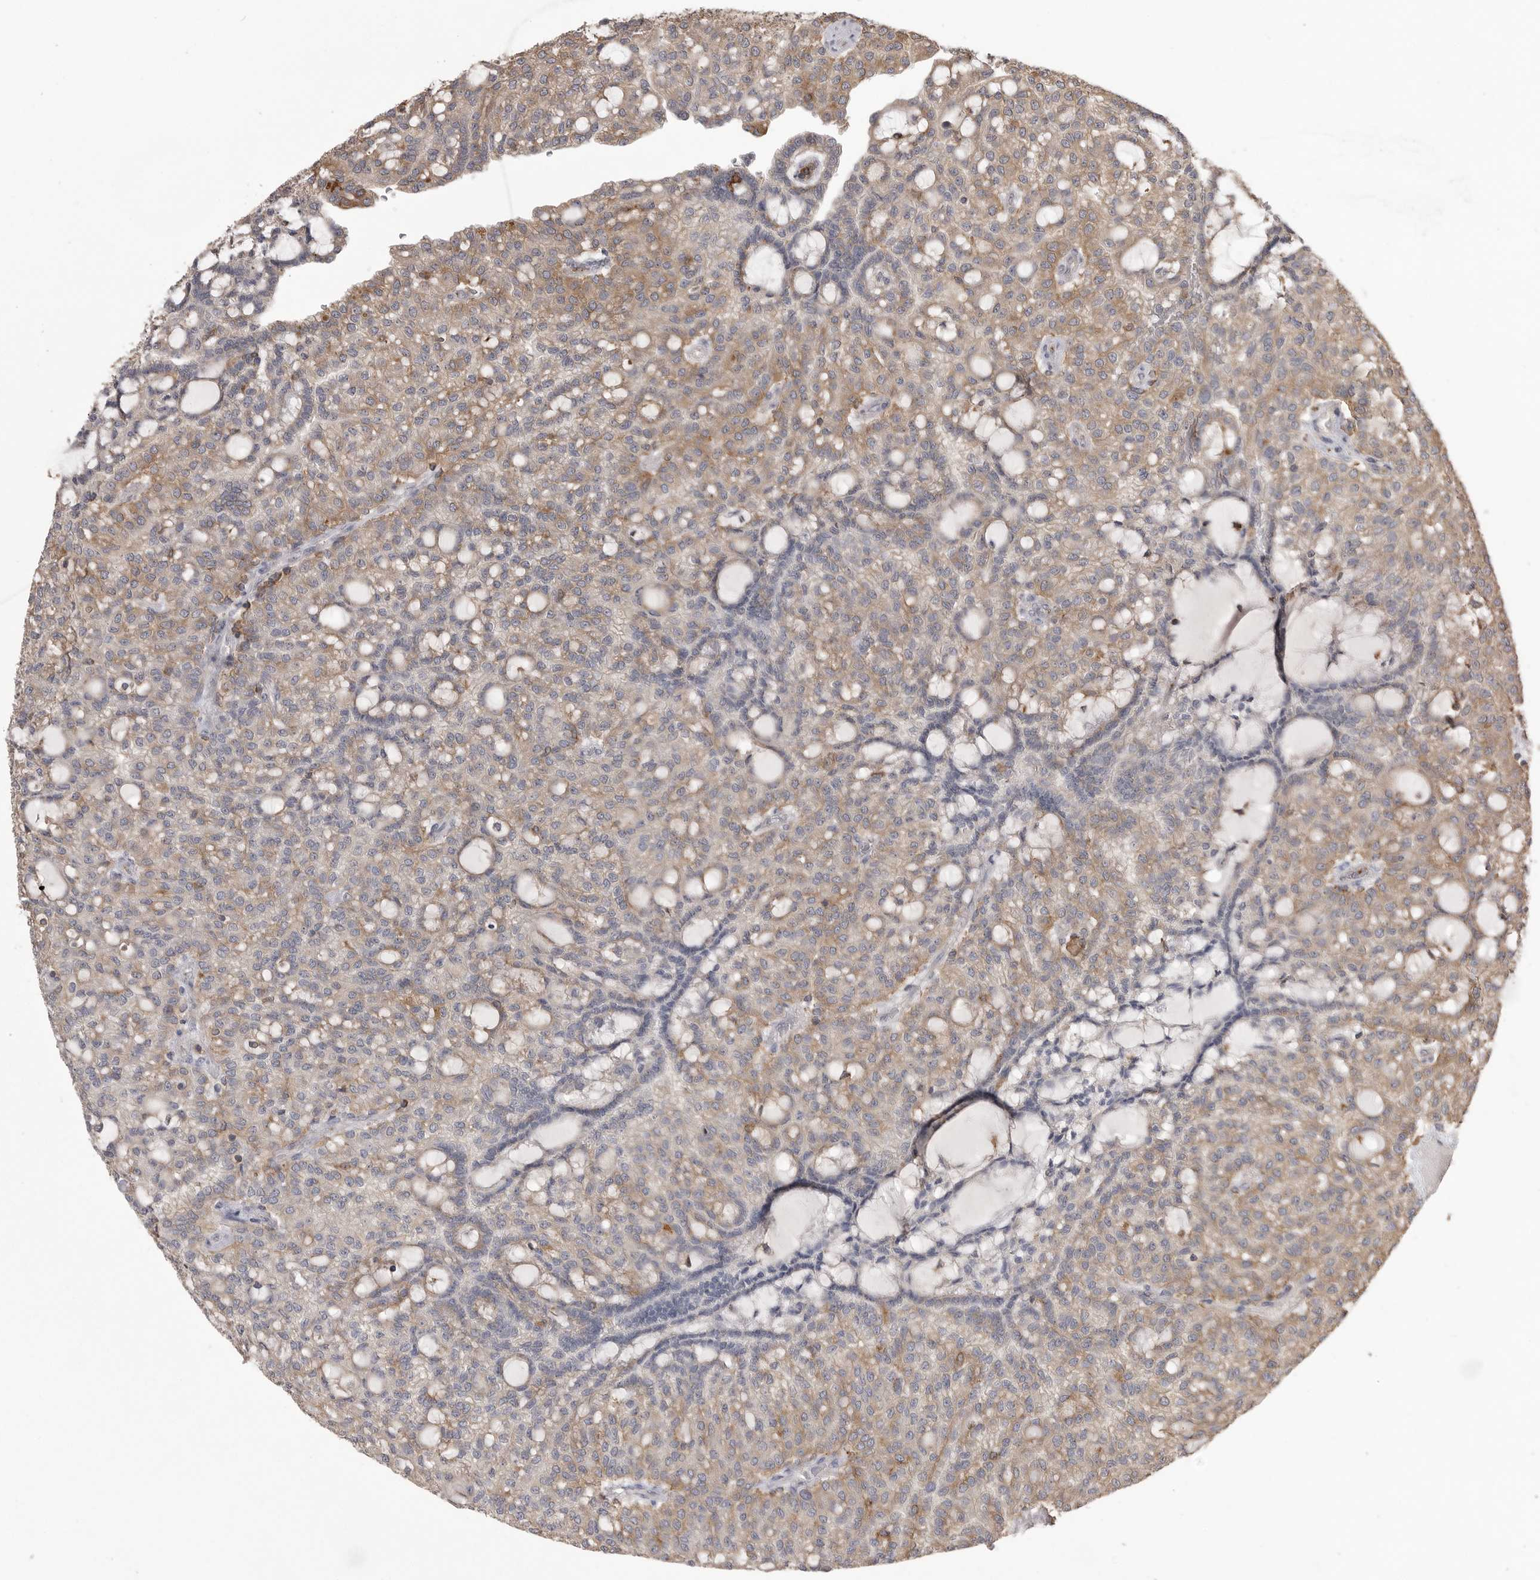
{"staining": {"intensity": "weak", "quantity": ">75%", "location": "cytoplasmic/membranous"}, "tissue": "renal cancer", "cell_type": "Tumor cells", "image_type": "cancer", "snomed": [{"axis": "morphology", "description": "Adenocarcinoma, NOS"}, {"axis": "topography", "description": "Kidney"}], "caption": "Renal cancer (adenocarcinoma) stained for a protein (brown) displays weak cytoplasmic/membranous positive positivity in about >75% of tumor cells.", "gene": "CMTM6", "patient": {"sex": "male", "age": 63}}